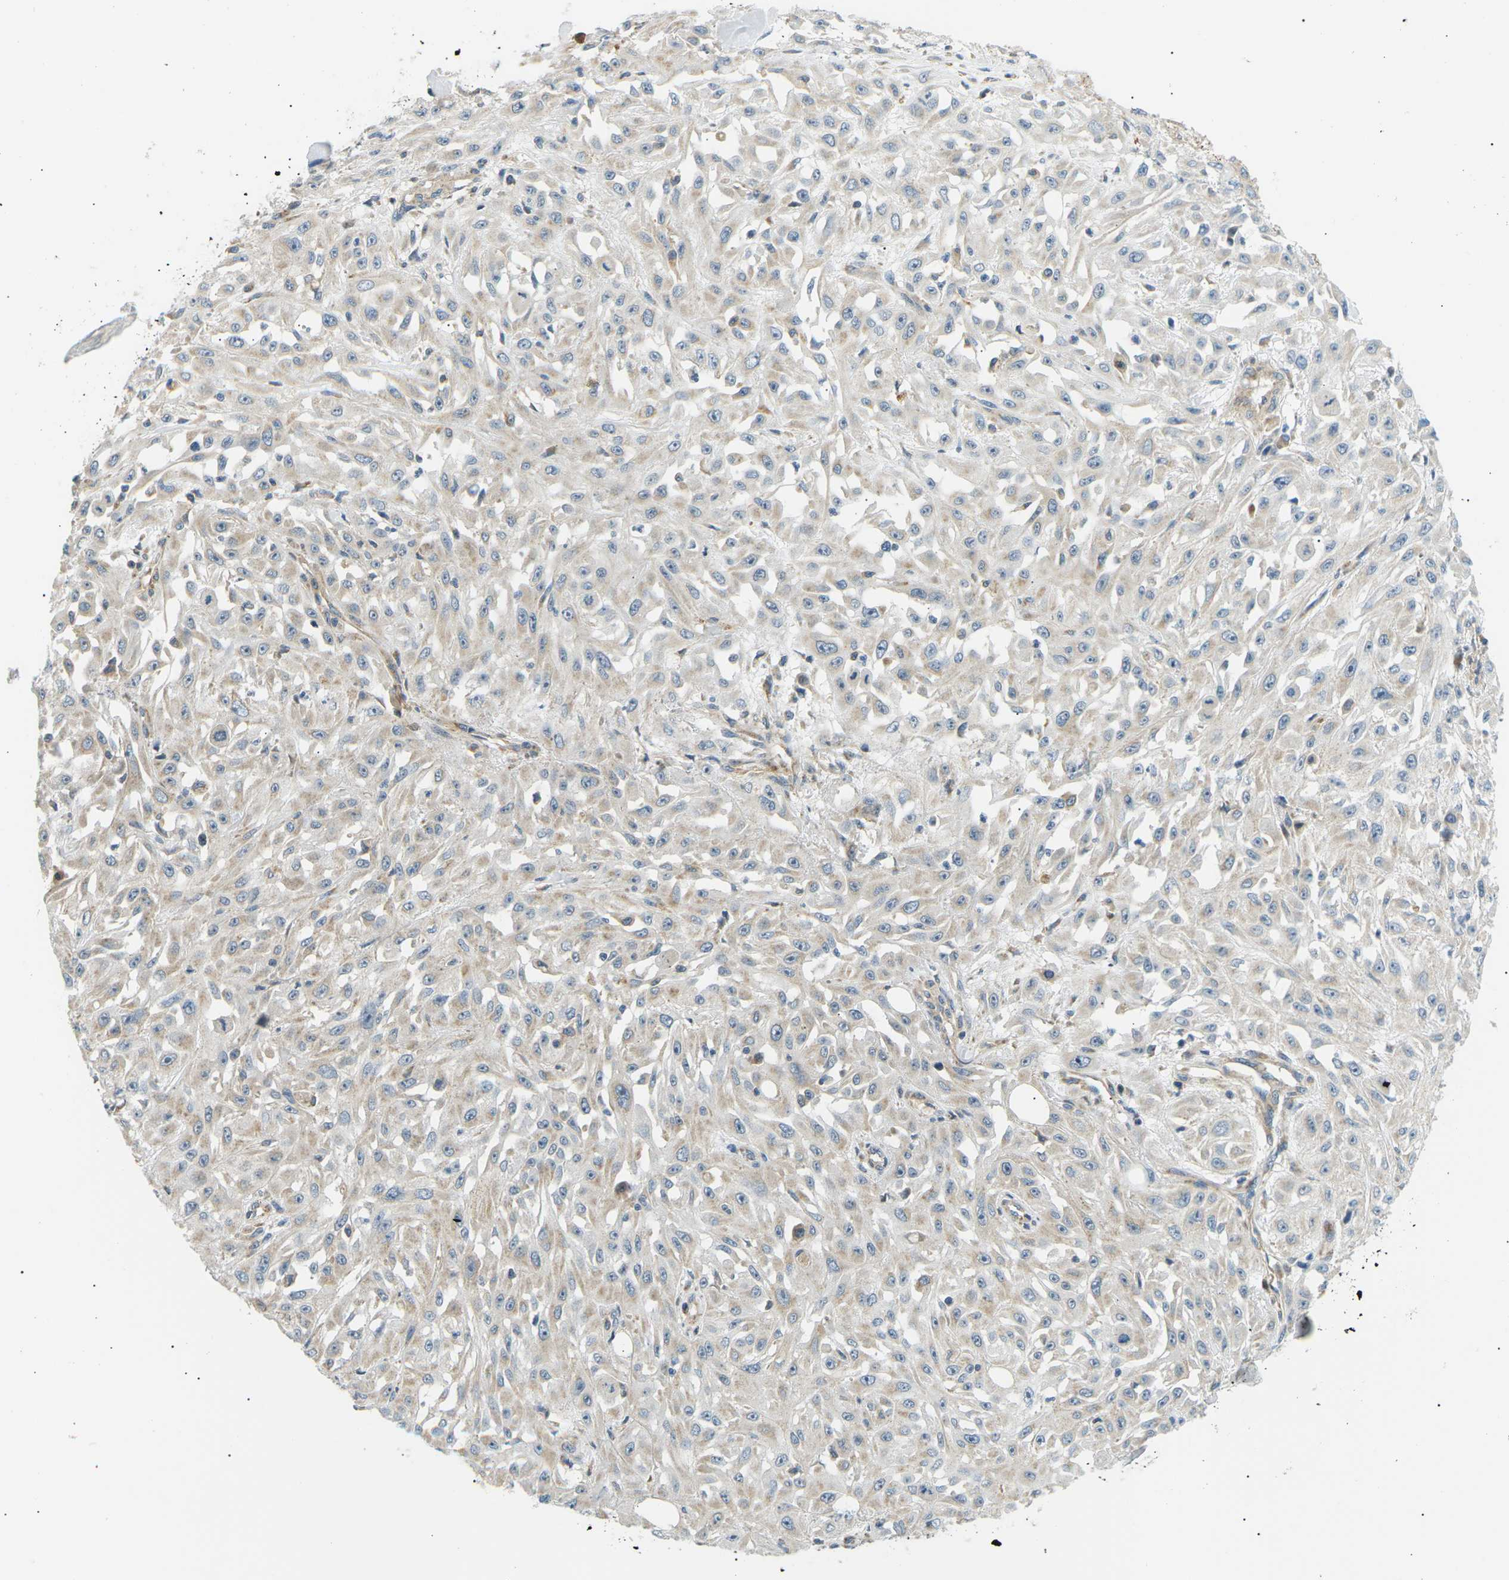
{"staining": {"intensity": "weak", "quantity": "<25%", "location": "cytoplasmic/membranous"}, "tissue": "skin cancer", "cell_type": "Tumor cells", "image_type": "cancer", "snomed": [{"axis": "morphology", "description": "Squamous cell carcinoma, NOS"}, {"axis": "morphology", "description": "Squamous cell carcinoma, metastatic, NOS"}, {"axis": "topography", "description": "Skin"}, {"axis": "topography", "description": "Lymph node"}], "caption": "A micrograph of skin cancer (metastatic squamous cell carcinoma) stained for a protein exhibits no brown staining in tumor cells. (Brightfield microscopy of DAB (3,3'-diaminobenzidine) immunohistochemistry (IHC) at high magnification).", "gene": "TBC1D8", "patient": {"sex": "male", "age": 75}}